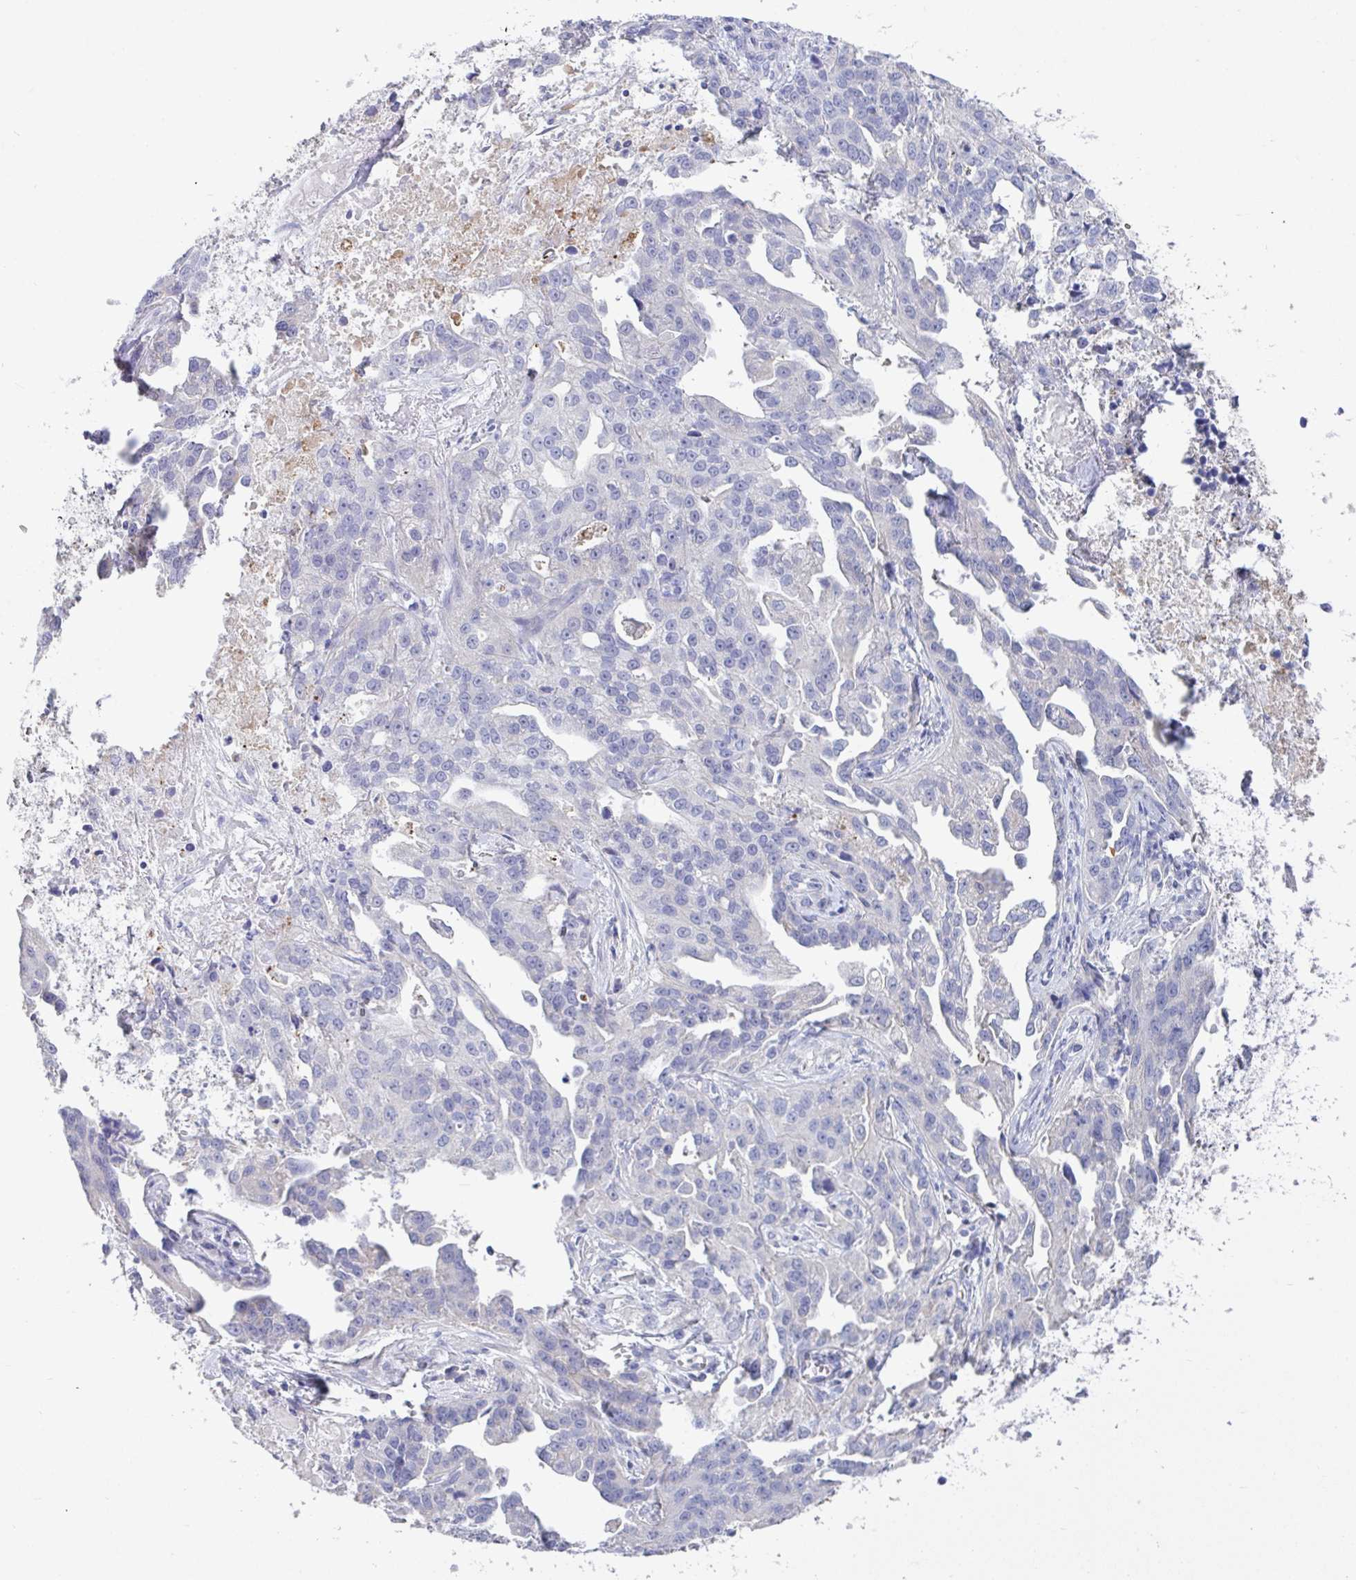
{"staining": {"intensity": "negative", "quantity": "none", "location": "none"}, "tissue": "ovarian cancer", "cell_type": "Tumor cells", "image_type": "cancer", "snomed": [{"axis": "morphology", "description": "Cystadenocarcinoma, serous, NOS"}, {"axis": "topography", "description": "Ovary"}], "caption": "An immunohistochemistry image of ovarian cancer is shown. There is no staining in tumor cells of ovarian cancer.", "gene": "ZNF561", "patient": {"sex": "female", "age": 75}}